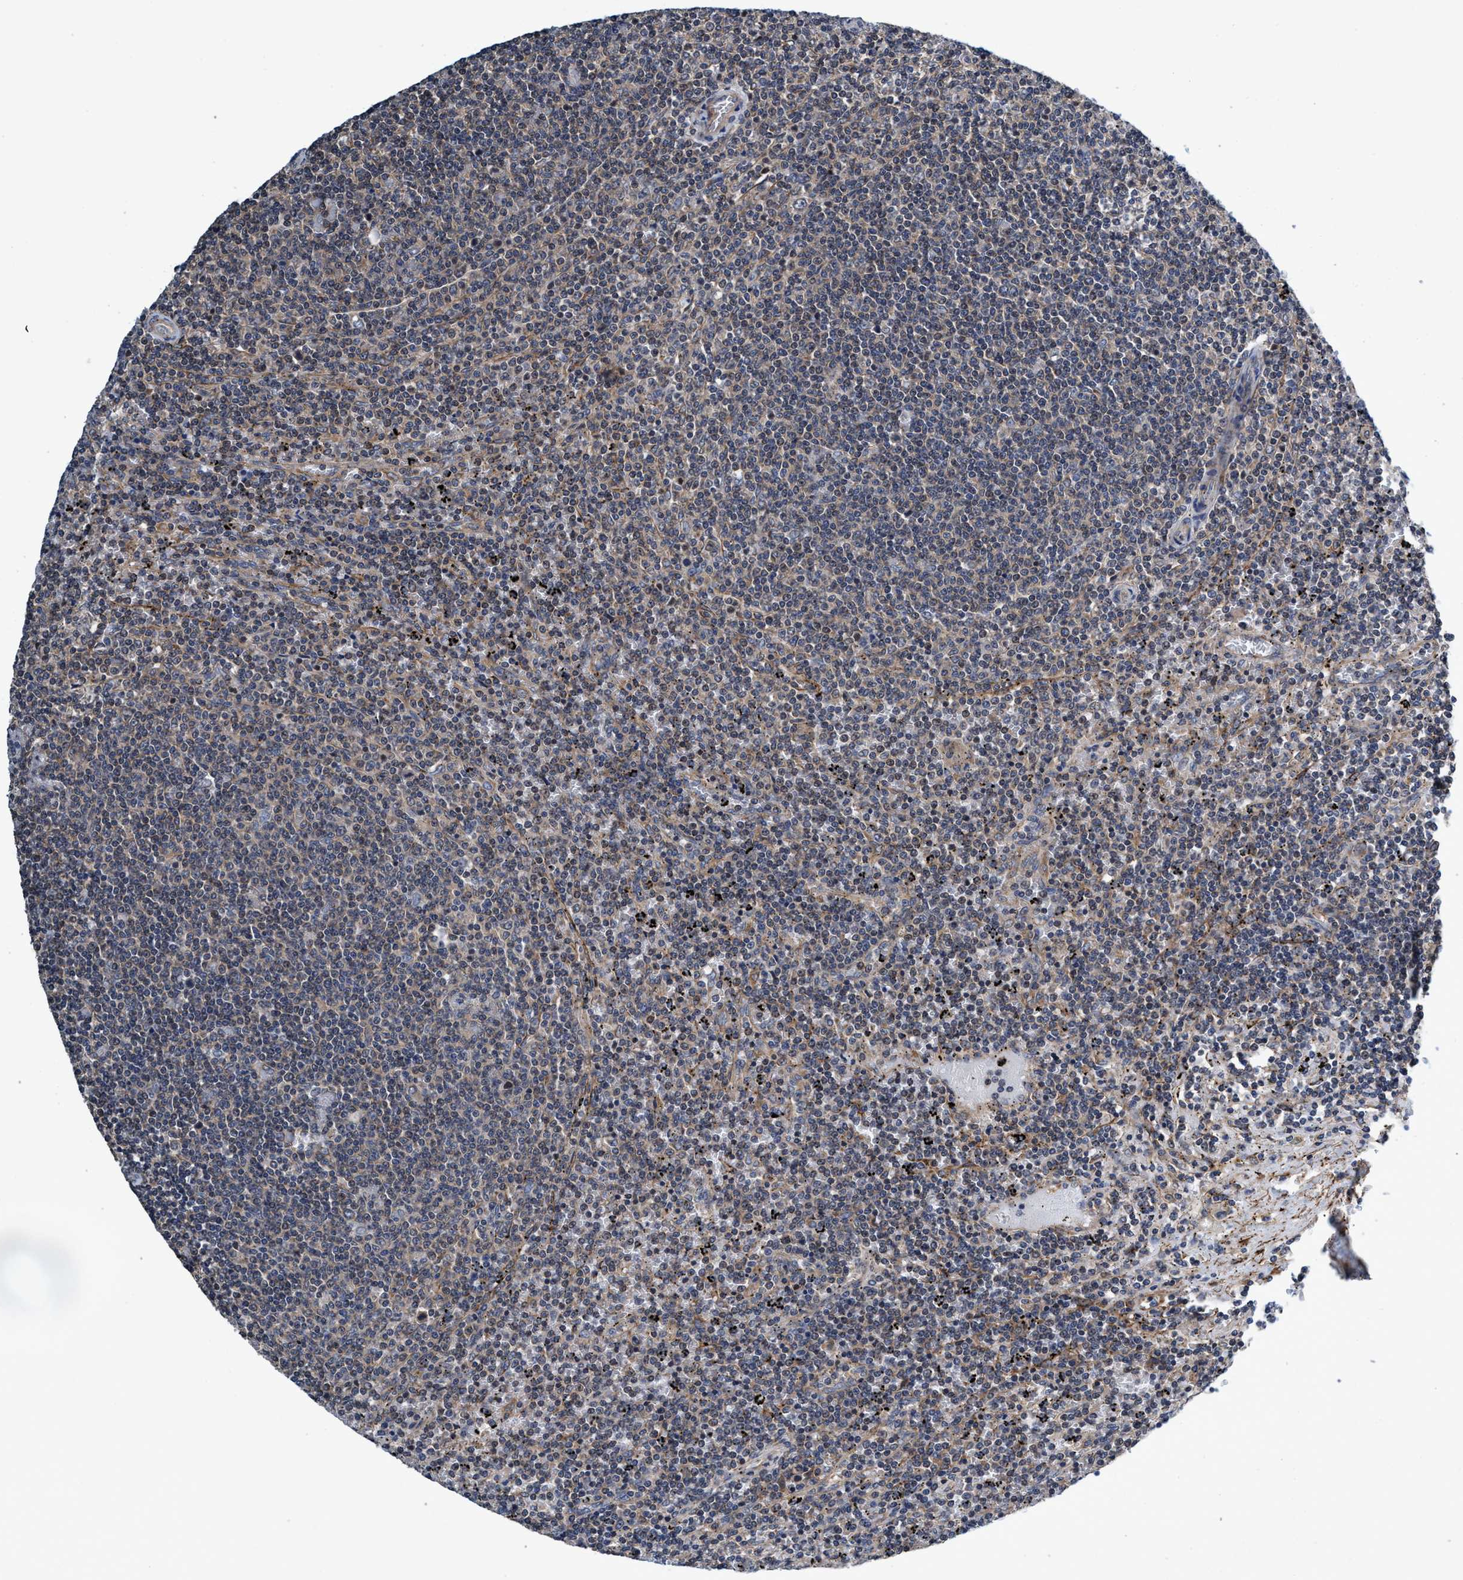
{"staining": {"intensity": "weak", "quantity": "<25%", "location": "cytoplasmic/membranous"}, "tissue": "lymphoma", "cell_type": "Tumor cells", "image_type": "cancer", "snomed": [{"axis": "morphology", "description": "Malignant lymphoma, non-Hodgkin's type, Low grade"}, {"axis": "topography", "description": "Spleen"}], "caption": "This is a histopathology image of immunohistochemistry (IHC) staining of lymphoma, which shows no staining in tumor cells. (Brightfield microscopy of DAB (3,3'-diaminobenzidine) immunohistochemistry (IHC) at high magnification).", "gene": "CALCOCO2", "patient": {"sex": "female", "age": 50}}